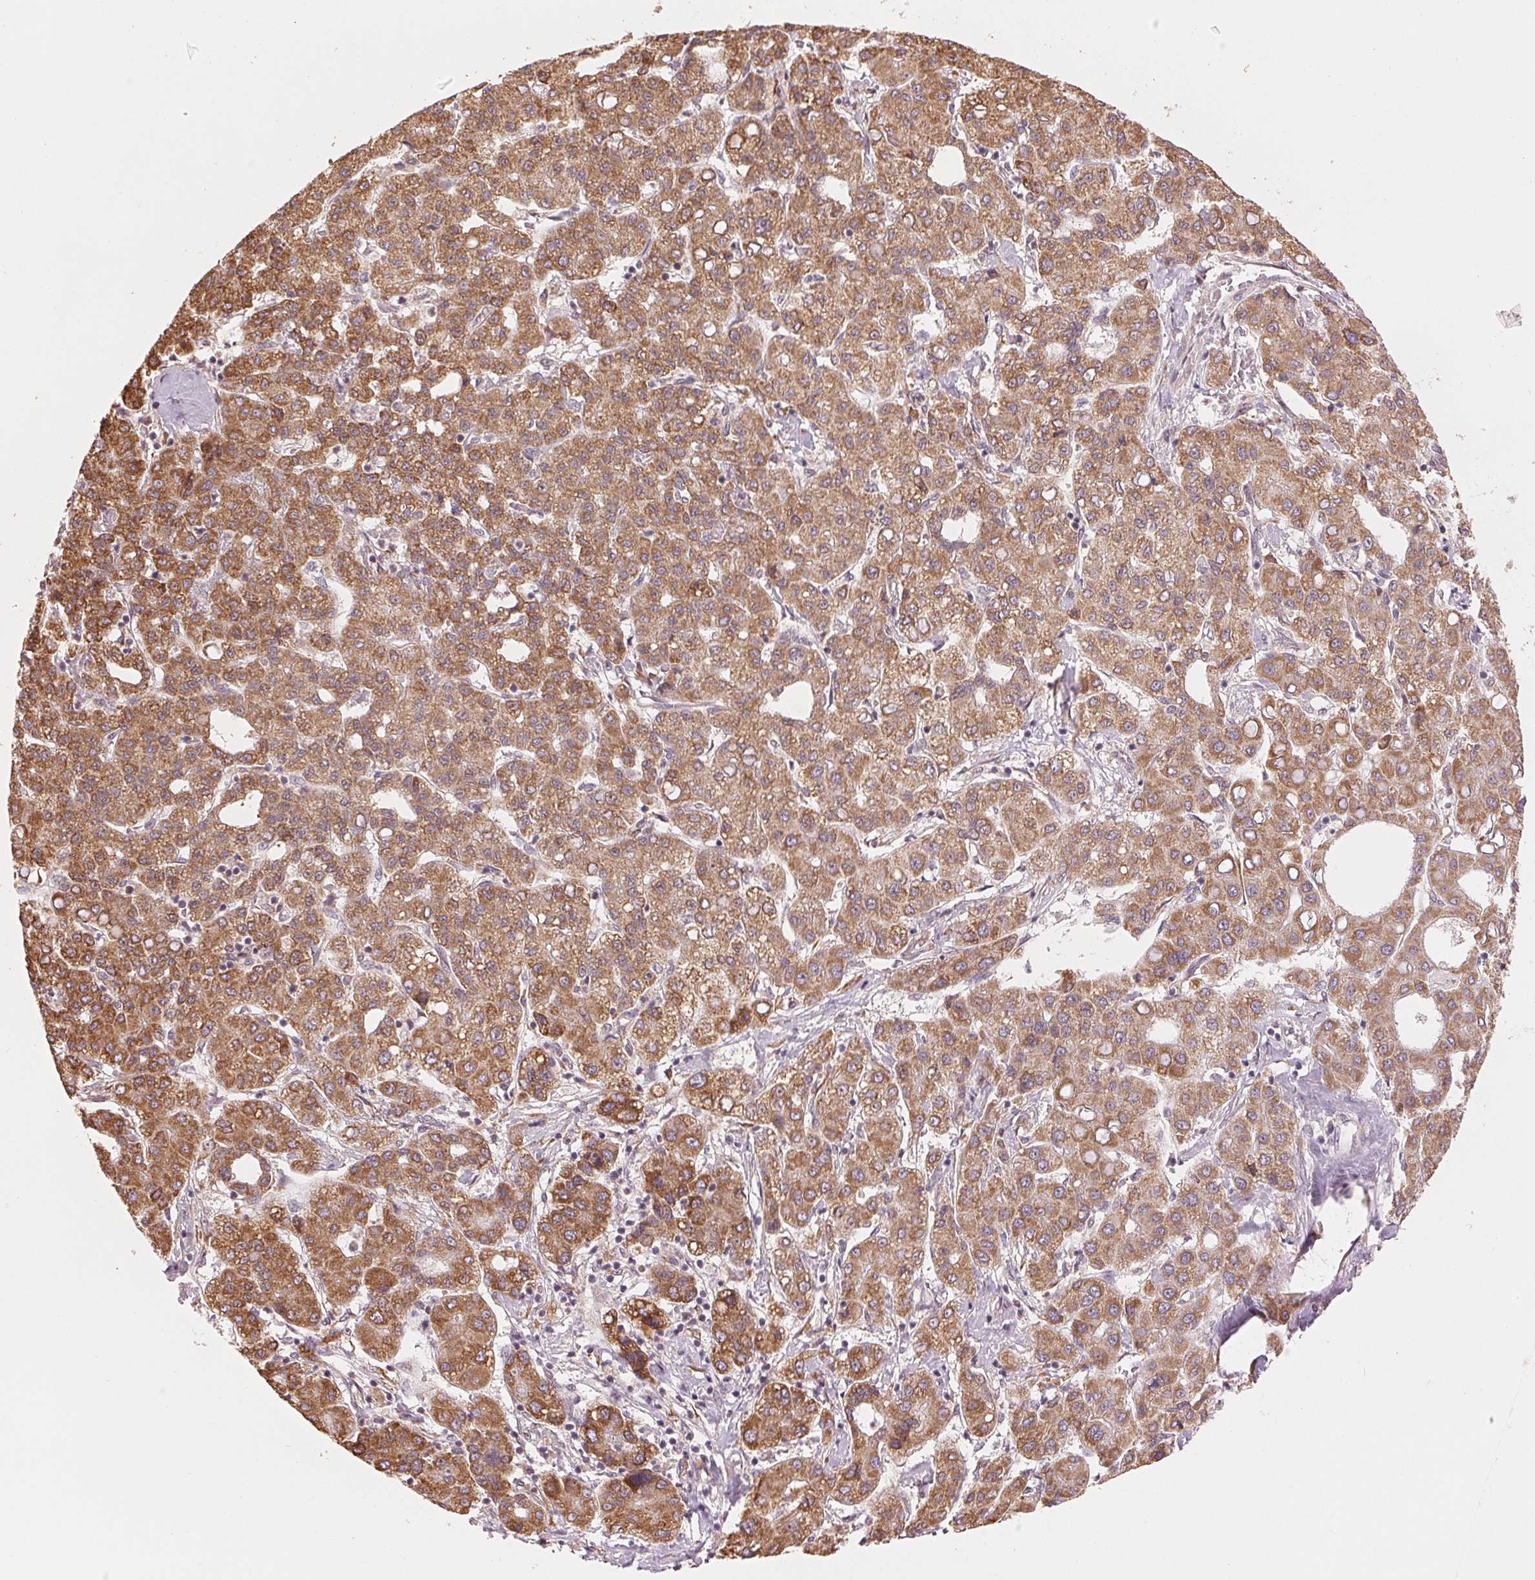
{"staining": {"intensity": "moderate", "quantity": ">75%", "location": "cytoplasmic/membranous"}, "tissue": "liver cancer", "cell_type": "Tumor cells", "image_type": "cancer", "snomed": [{"axis": "morphology", "description": "Carcinoma, Hepatocellular, NOS"}, {"axis": "topography", "description": "Liver"}], "caption": "Moderate cytoplasmic/membranous positivity is appreciated in approximately >75% of tumor cells in liver cancer.", "gene": "SLC20A1", "patient": {"sex": "male", "age": 65}}